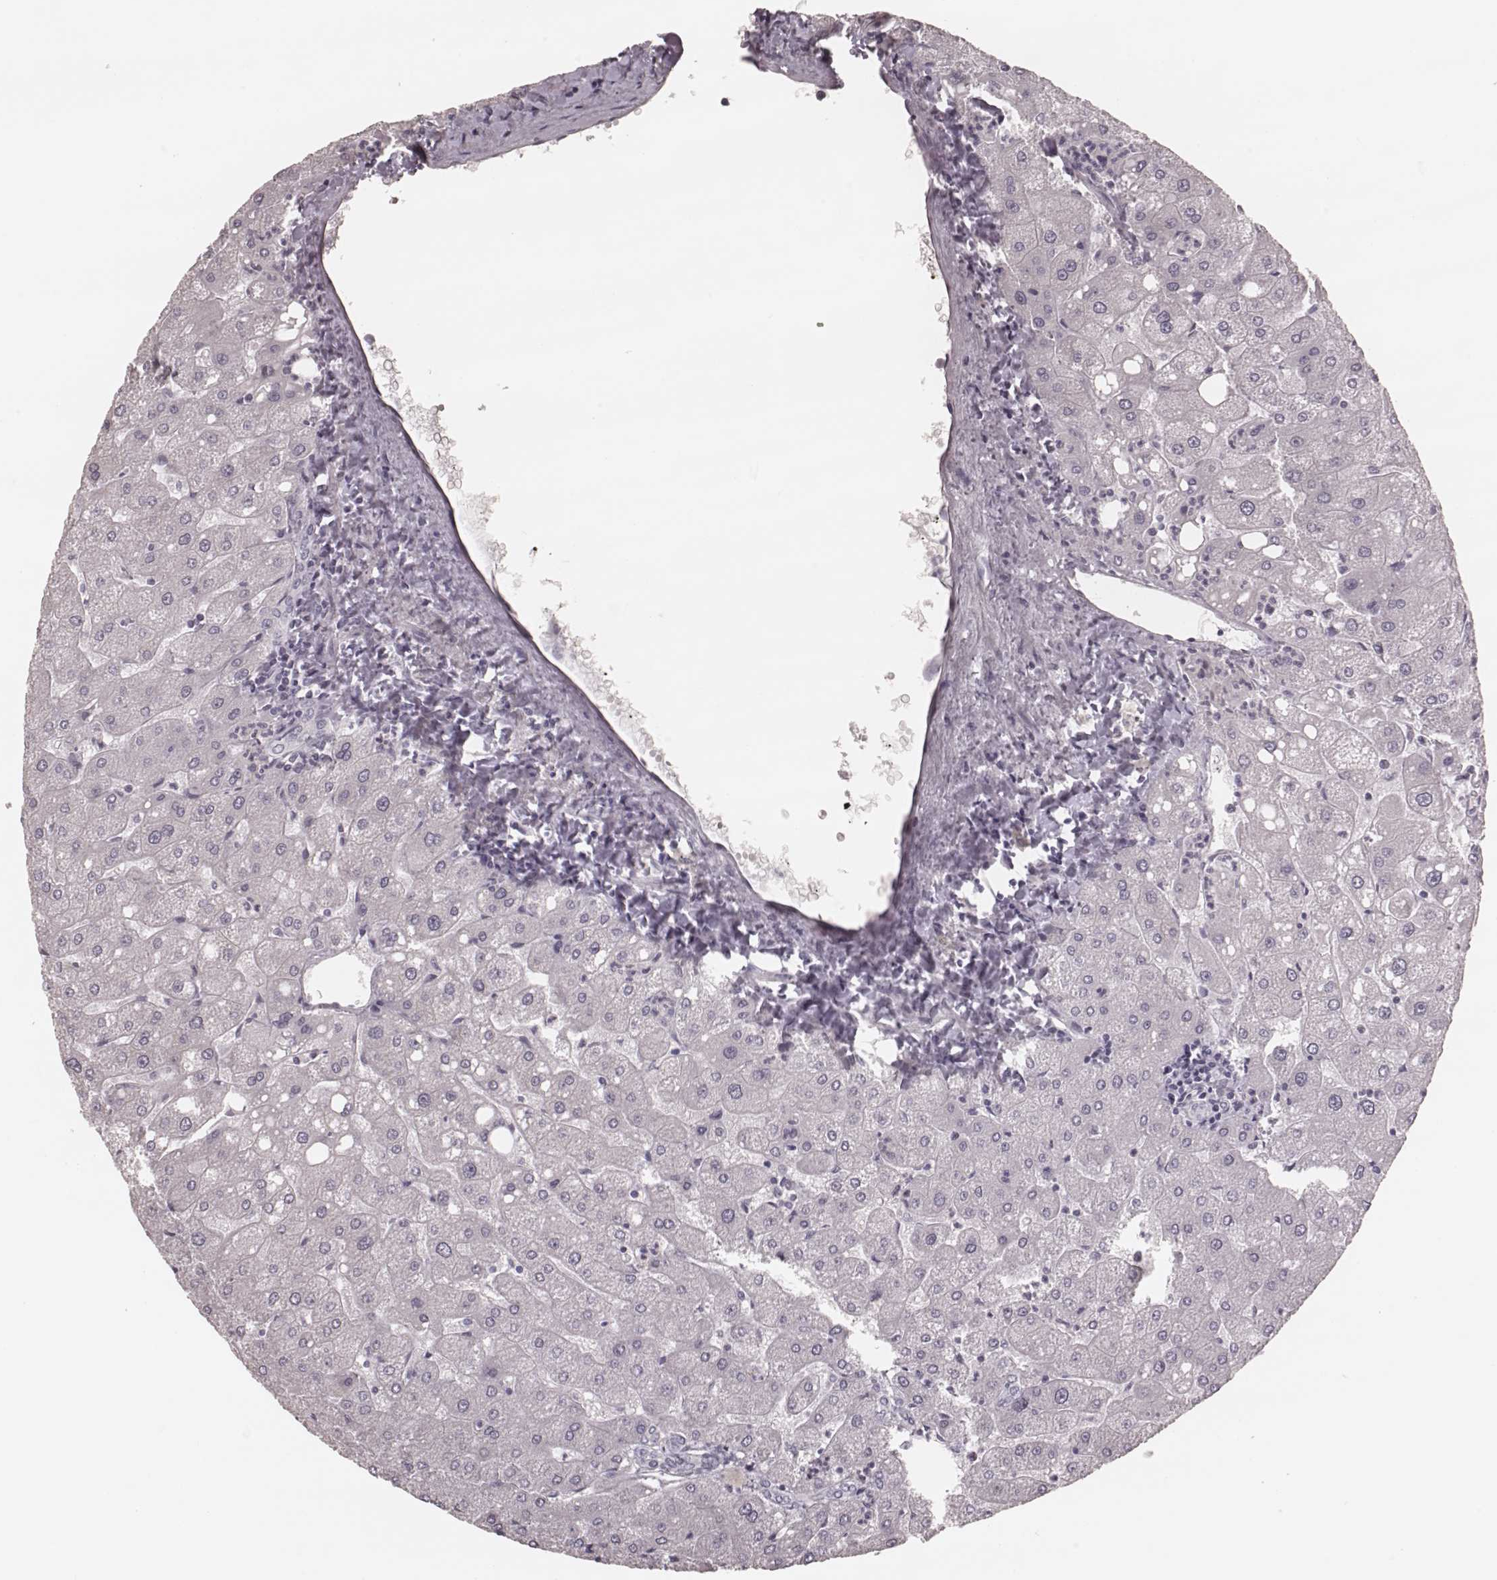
{"staining": {"intensity": "negative", "quantity": "none", "location": "none"}, "tissue": "liver", "cell_type": "Cholangiocytes", "image_type": "normal", "snomed": [{"axis": "morphology", "description": "Normal tissue, NOS"}, {"axis": "topography", "description": "Liver"}], "caption": "Protein analysis of normal liver shows no significant staining in cholangiocytes. The staining is performed using DAB brown chromogen with nuclei counter-stained in using hematoxylin.", "gene": "KRT74", "patient": {"sex": "male", "age": 67}}